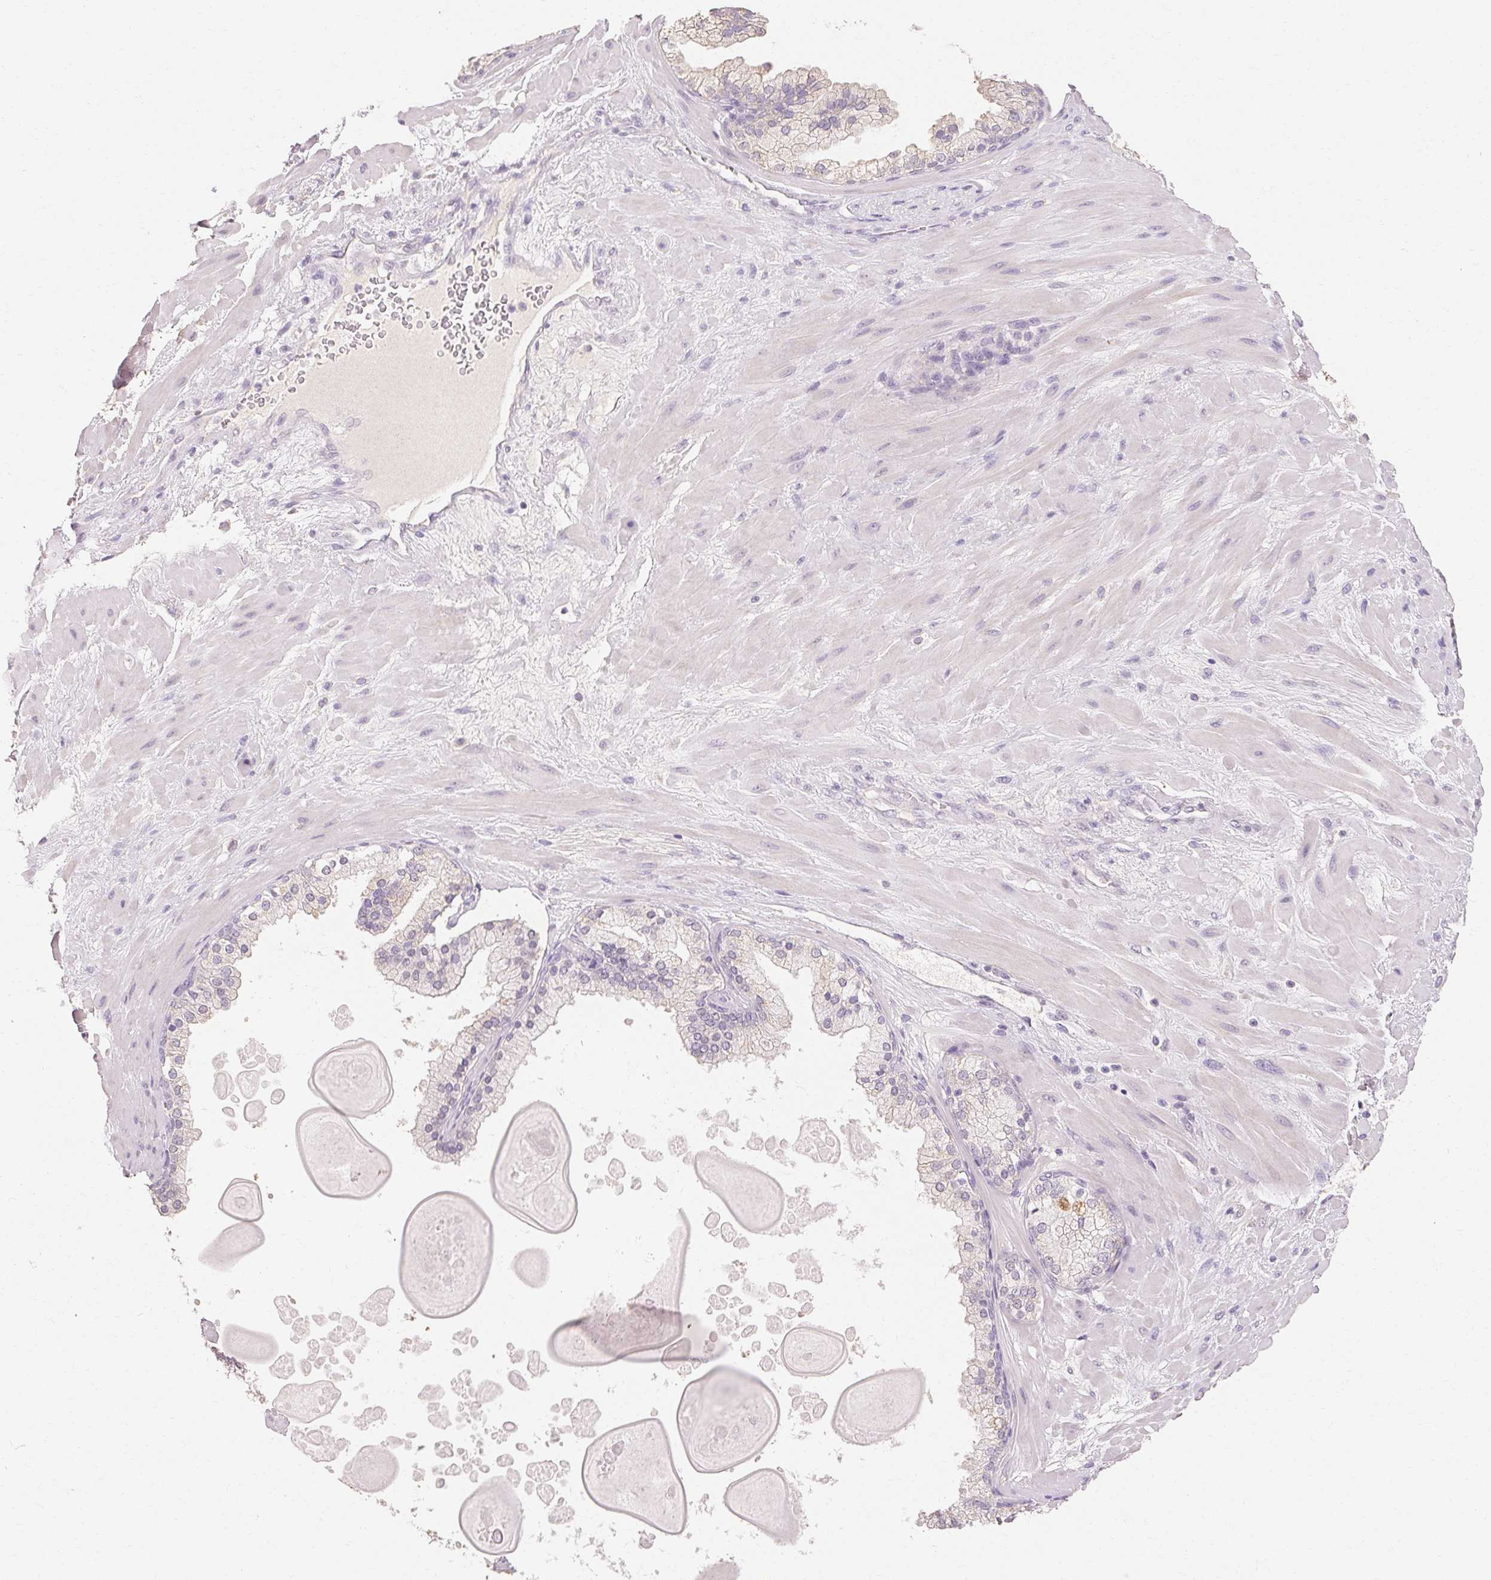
{"staining": {"intensity": "negative", "quantity": "none", "location": "none"}, "tissue": "soft tissue", "cell_type": "Fibroblasts", "image_type": "normal", "snomed": [{"axis": "morphology", "description": "Normal tissue, NOS"}, {"axis": "topography", "description": "Prostate"}, {"axis": "topography", "description": "Peripheral nerve tissue"}], "caption": "High magnification brightfield microscopy of benign soft tissue stained with DAB (brown) and counterstained with hematoxylin (blue): fibroblasts show no significant expression.", "gene": "MAP7D2", "patient": {"sex": "male", "age": 61}}